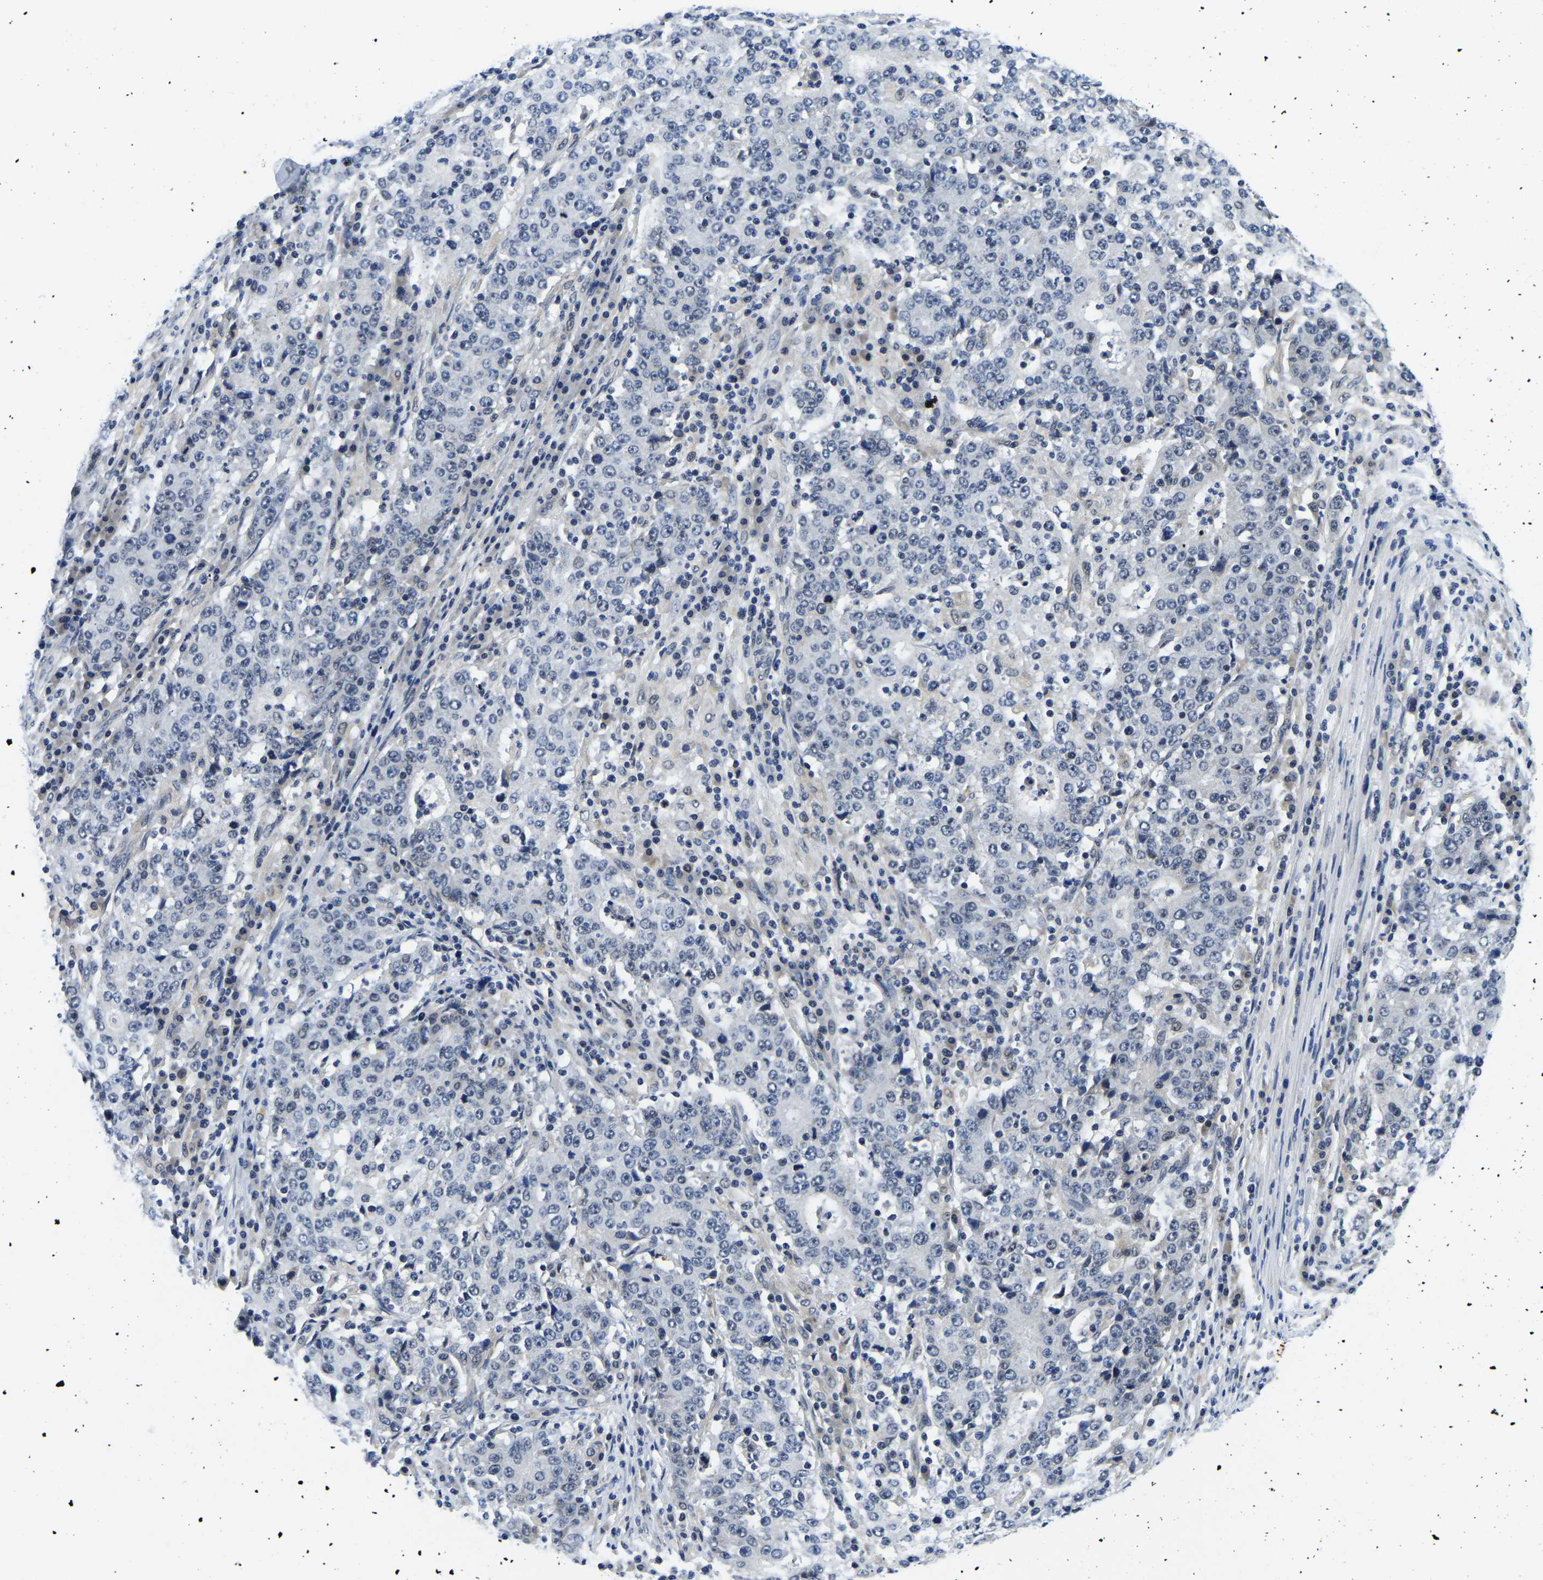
{"staining": {"intensity": "negative", "quantity": "none", "location": "none"}, "tissue": "stomach cancer", "cell_type": "Tumor cells", "image_type": "cancer", "snomed": [{"axis": "morphology", "description": "Adenocarcinoma, NOS"}, {"axis": "topography", "description": "Stomach"}], "caption": "There is no significant staining in tumor cells of adenocarcinoma (stomach). The staining was performed using DAB (3,3'-diaminobenzidine) to visualize the protein expression in brown, while the nuclei were stained in blue with hematoxylin (Magnification: 20x).", "gene": "POLDIP3", "patient": {"sex": "male", "age": 59}}